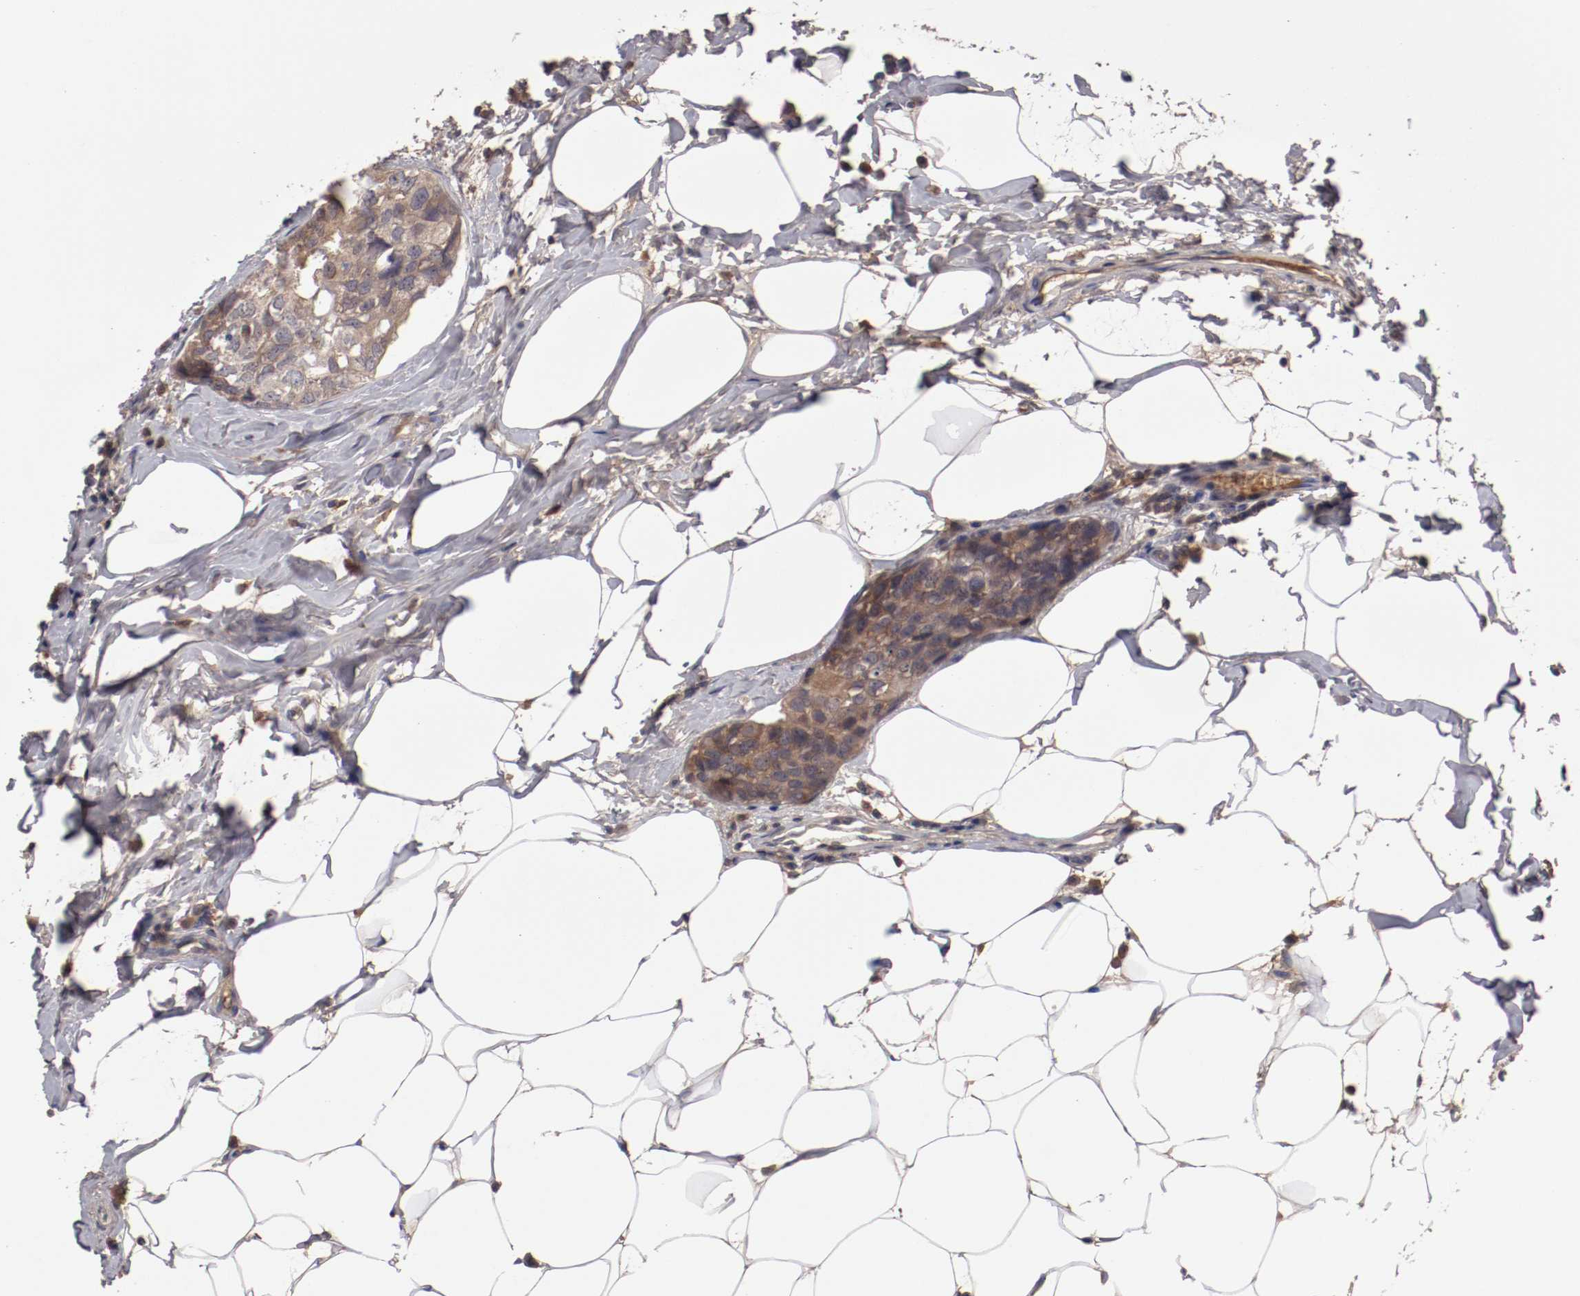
{"staining": {"intensity": "moderate", "quantity": ">75%", "location": "cytoplasmic/membranous"}, "tissue": "breast cancer", "cell_type": "Tumor cells", "image_type": "cancer", "snomed": [{"axis": "morphology", "description": "Normal tissue, NOS"}, {"axis": "morphology", "description": "Duct carcinoma"}, {"axis": "topography", "description": "Breast"}], "caption": "IHC of human breast cancer (intraductal carcinoma) reveals medium levels of moderate cytoplasmic/membranous positivity in about >75% of tumor cells.", "gene": "CP", "patient": {"sex": "female", "age": 50}}